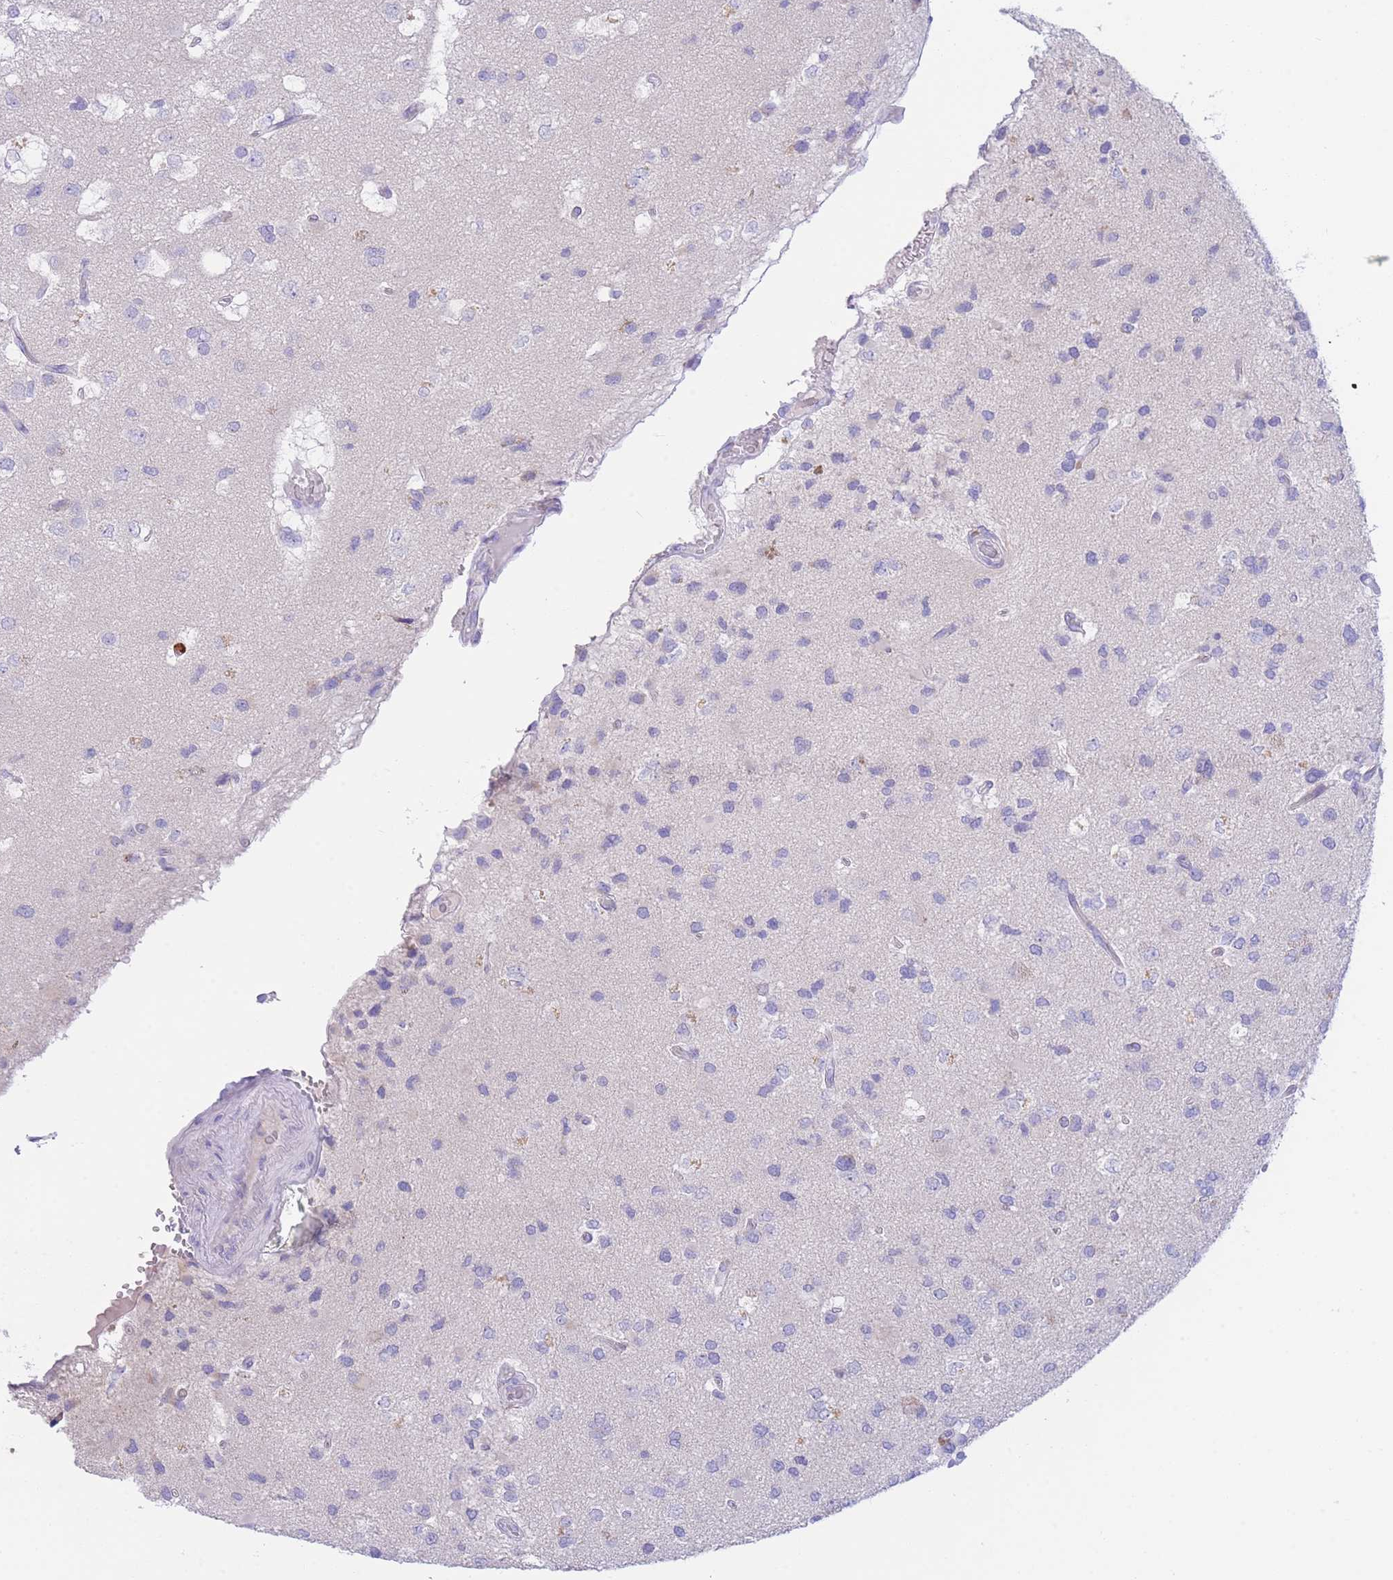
{"staining": {"intensity": "negative", "quantity": "none", "location": "none"}, "tissue": "glioma", "cell_type": "Tumor cells", "image_type": "cancer", "snomed": [{"axis": "morphology", "description": "Glioma, malignant, High grade"}, {"axis": "topography", "description": "Brain"}], "caption": "The immunohistochemistry micrograph has no significant staining in tumor cells of high-grade glioma (malignant) tissue. (Immunohistochemistry (ihc), brightfield microscopy, high magnification).", "gene": "PCDHB3", "patient": {"sex": "male", "age": 53}}